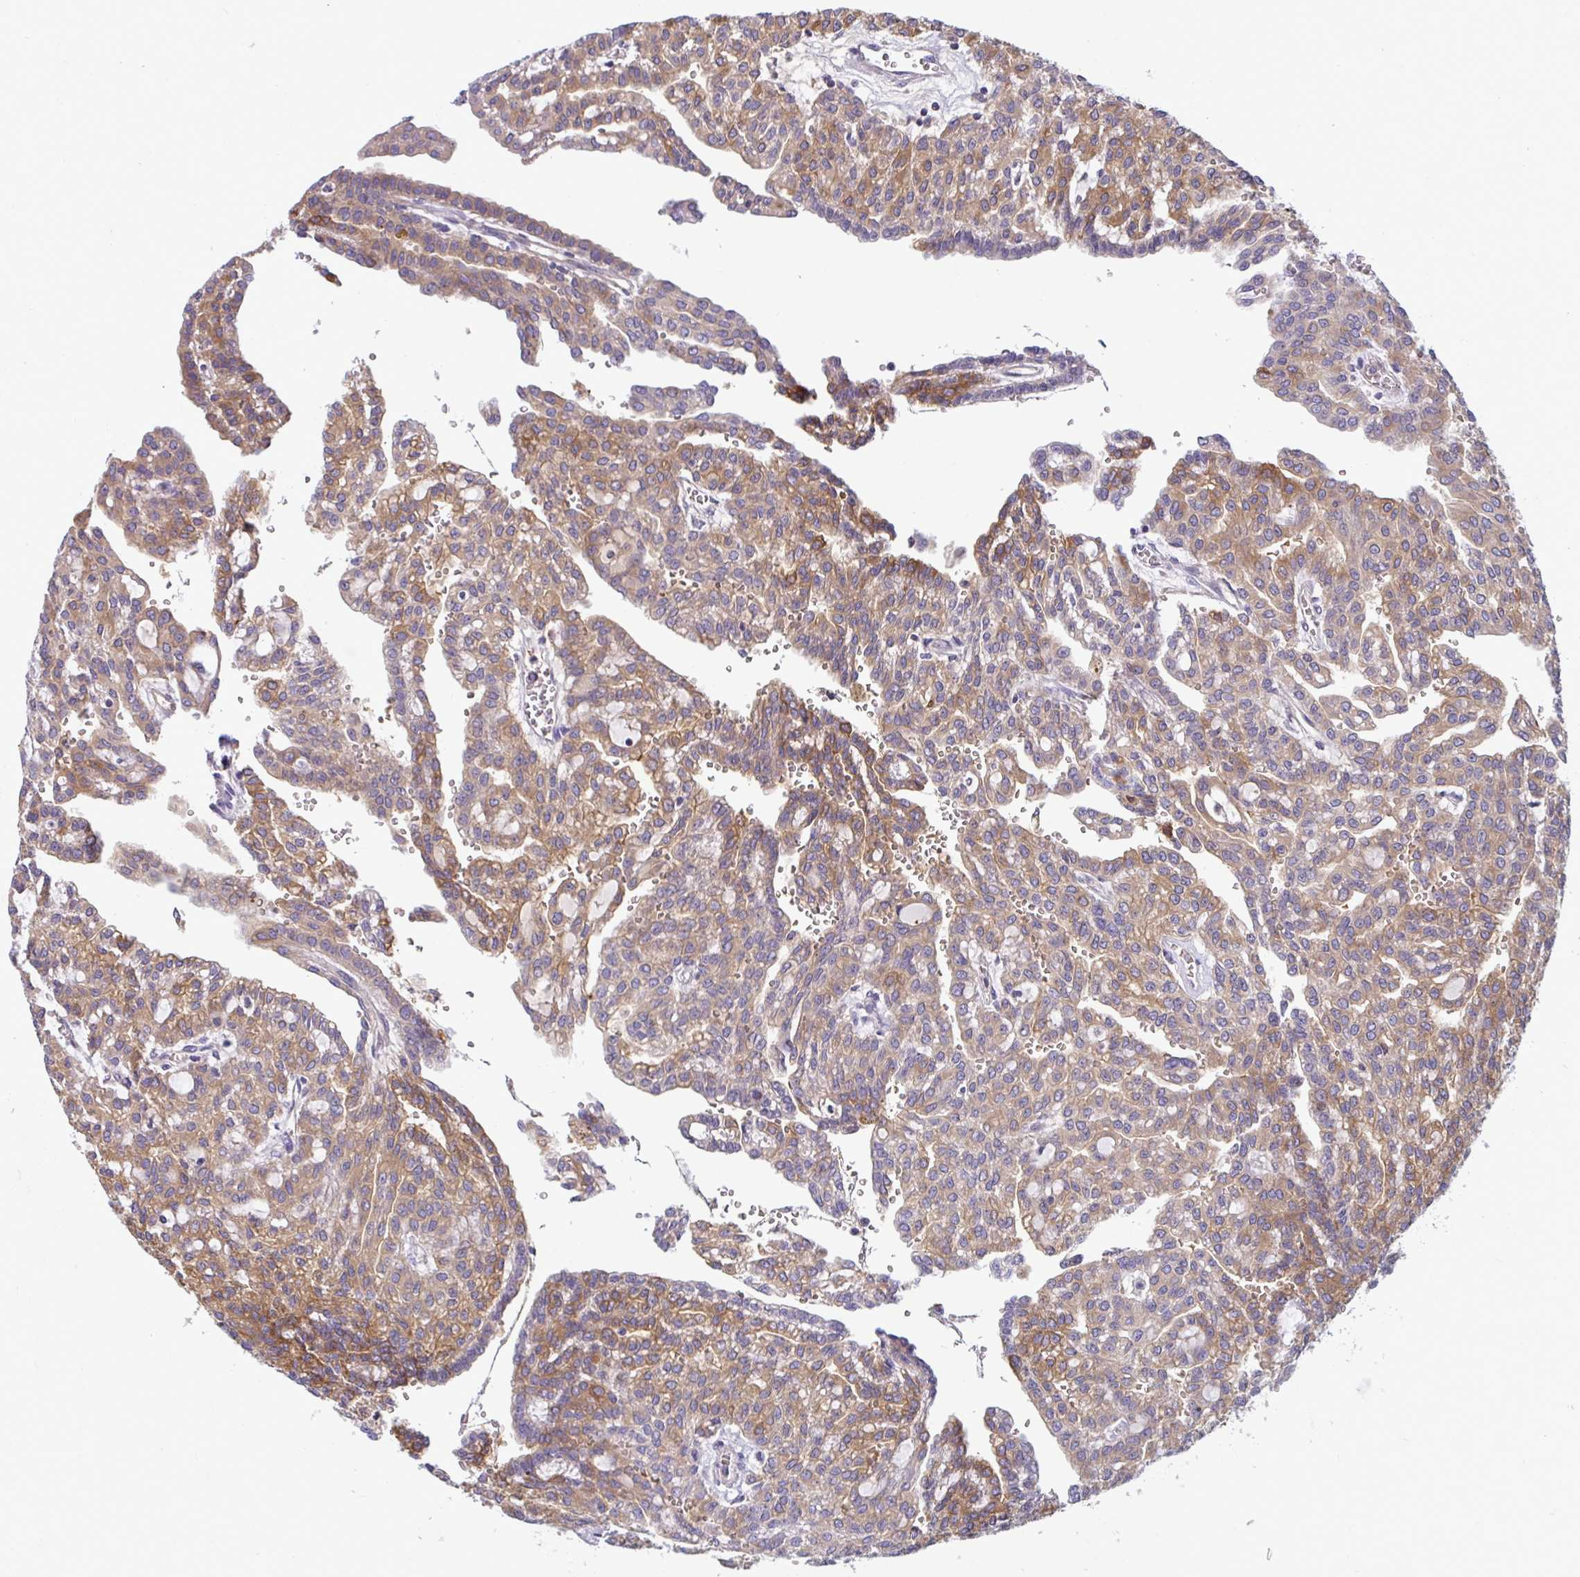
{"staining": {"intensity": "moderate", "quantity": ">75%", "location": "cytoplasmic/membranous"}, "tissue": "renal cancer", "cell_type": "Tumor cells", "image_type": "cancer", "snomed": [{"axis": "morphology", "description": "Adenocarcinoma, NOS"}, {"axis": "topography", "description": "Kidney"}], "caption": "Immunohistochemical staining of human renal adenocarcinoma displays medium levels of moderate cytoplasmic/membranous protein expression in approximately >75% of tumor cells. (IHC, brightfield microscopy, high magnification).", "gene": "SLC30A6", "patient": {"sex": "male", "age": 63}}